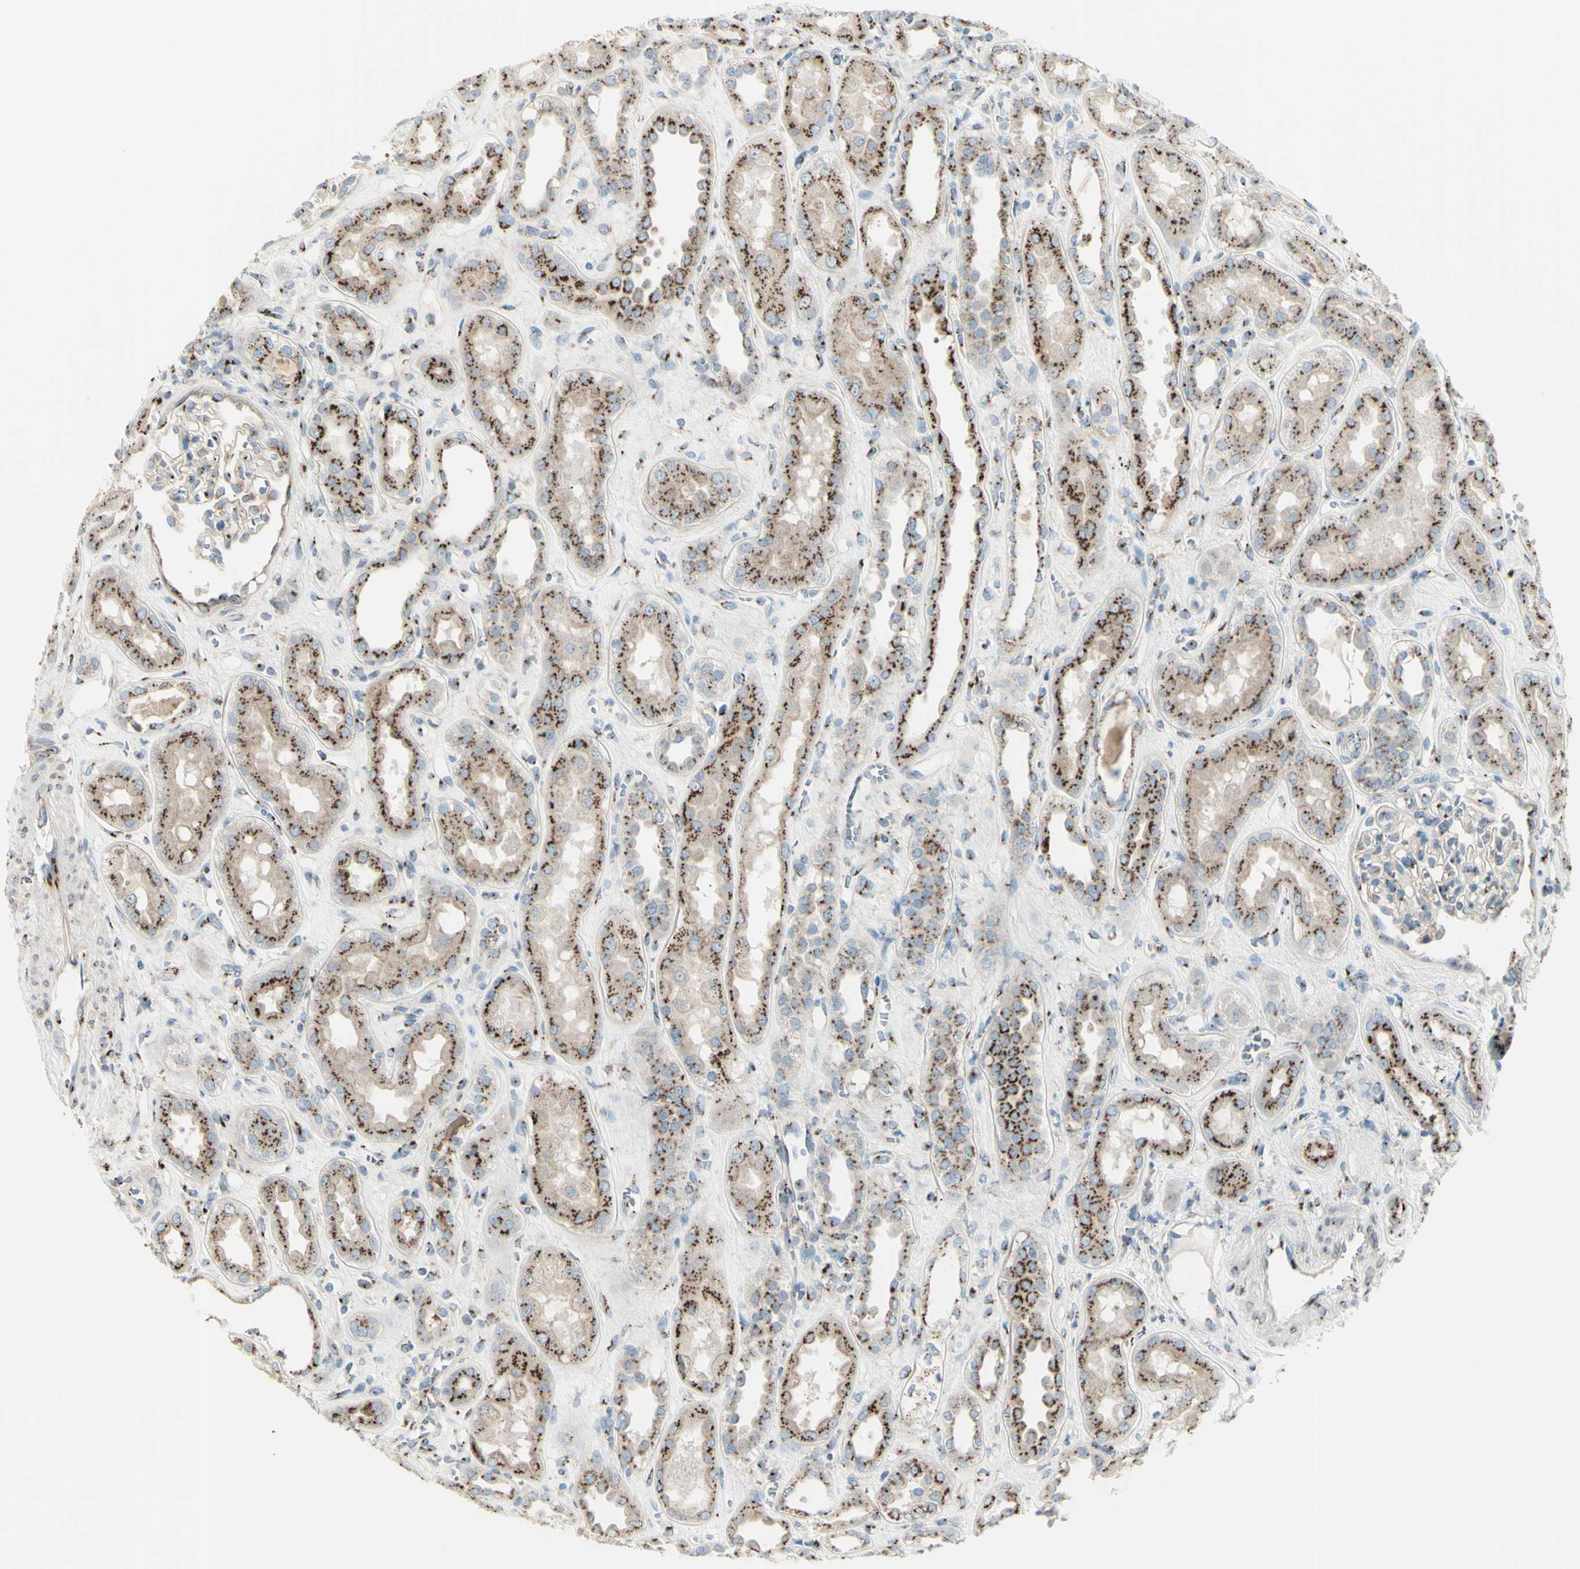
{"staining": {"intensity": "strong", "quantity": "<25%", "location": "cytoplasmic/membranous"}, "tissue": "kidney", "cell_type": "Cells in glomeruli", "image_type": "normal", "snomed": [{"axis": "morphology", "description": "Normal tissue, NOS"}, {"axis": "topography", "description": "Kidney"}], "caption": "IHC image of normal kidney: human kidney stained using IHC shows medium levels of strong protein expression localized specifically in the cytoplasmic/membranous of cells in glomeruli, appearing as a cytoplasmic/membranous brown color.", "gene": "B4GALT1", "patient": {"sex": "male", "age": 59}}